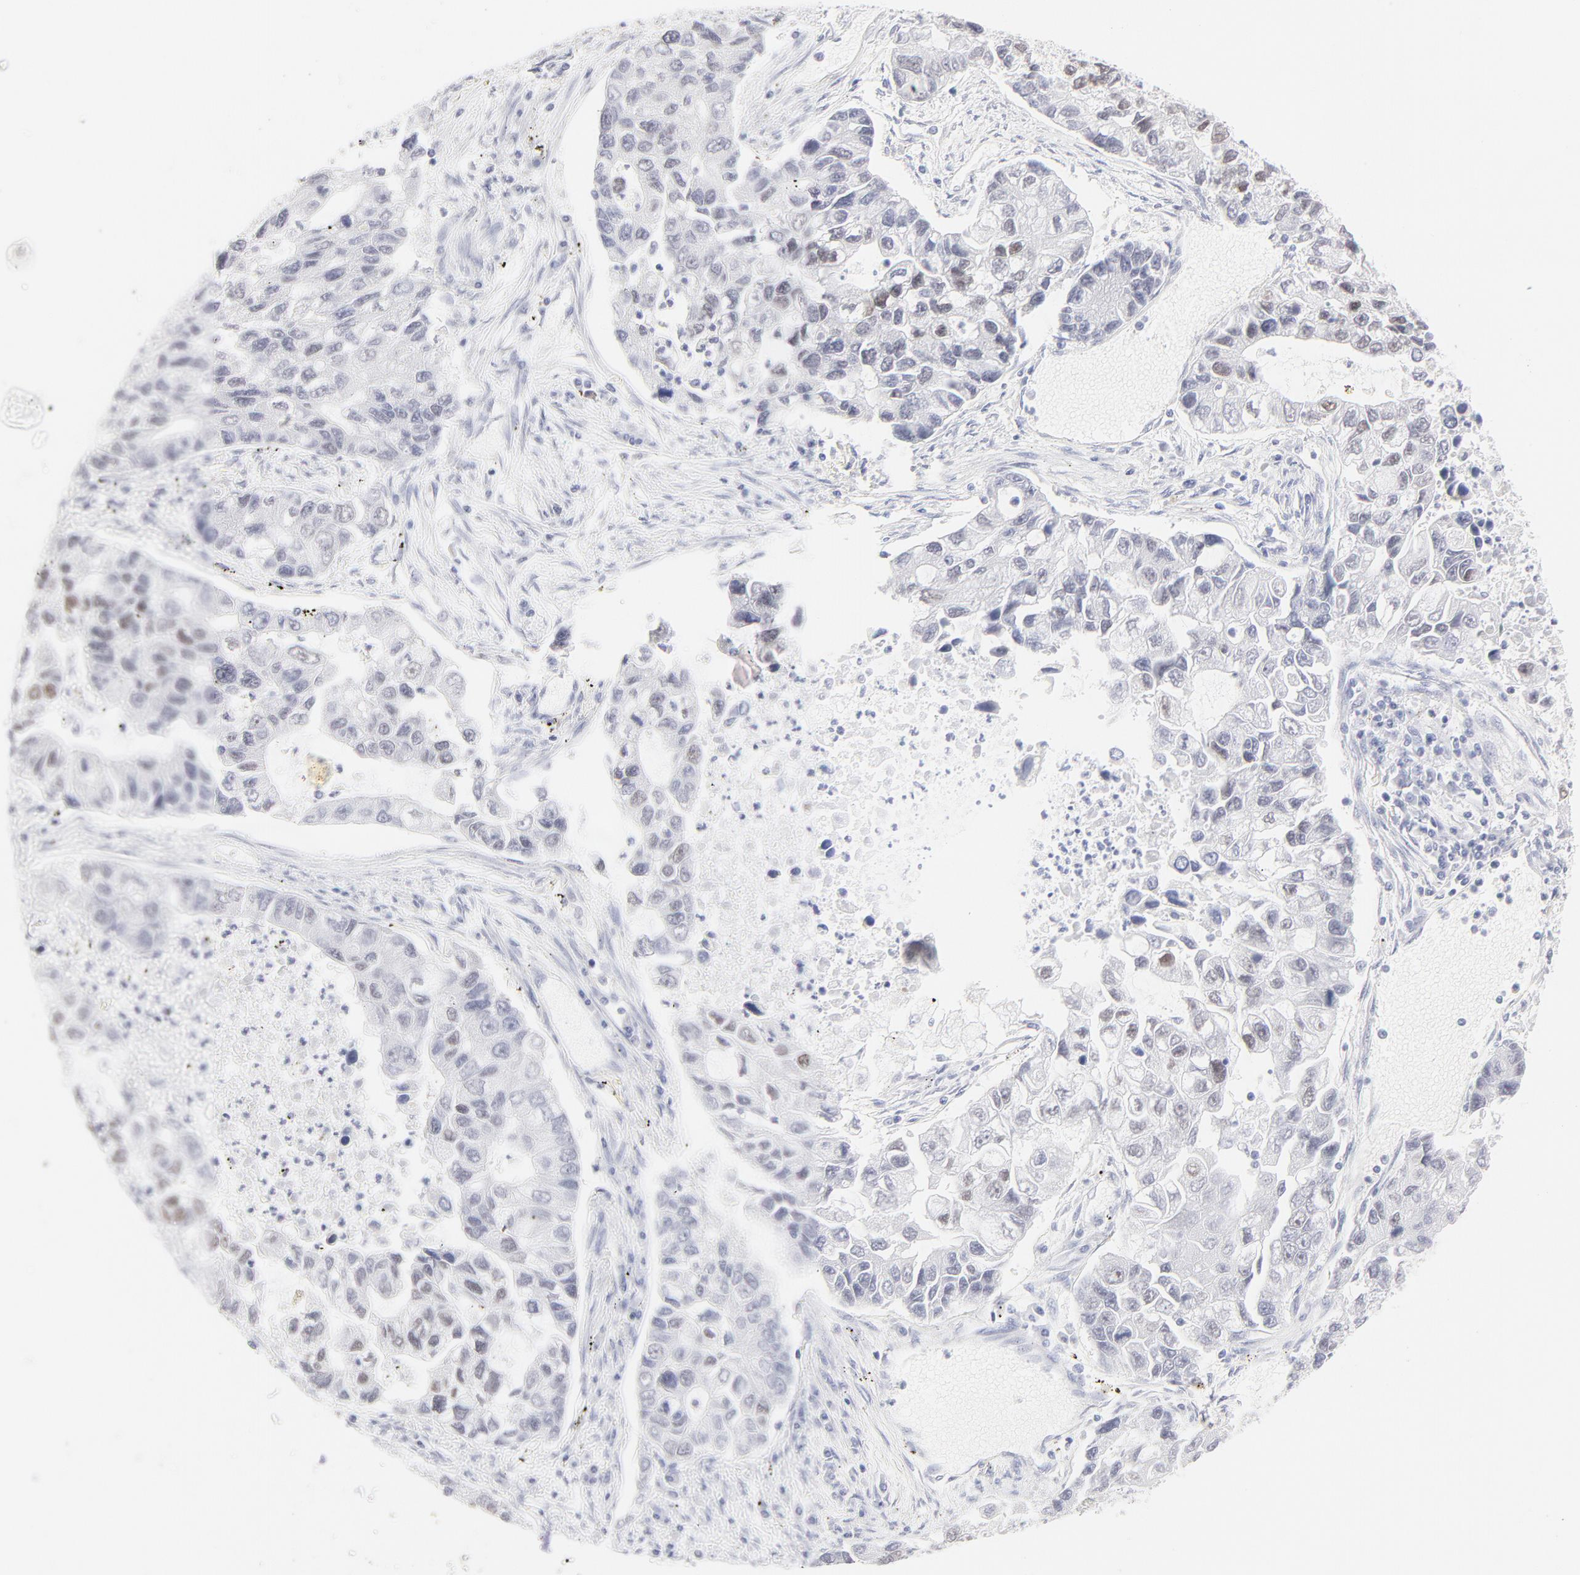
{"staining": {"intensity": "weak", "quantity": "<25%", "location": "nuclear"}, "tissue": "lung cancer", "cell_type": "Tumor cells", "image_type": "cancer", "snomed": [{"axis": "morphology", "description": "Adenocarcinoma, NOS"}, {"axis": "topography", "description": "Lung"}], "caption": "IHC photomicrograph of human lung cancer stained for a protein (brown), which exhibits no expression in tumor cells.", "gene": "ELF3", "patient": {"sex": "female", "age": 51}}